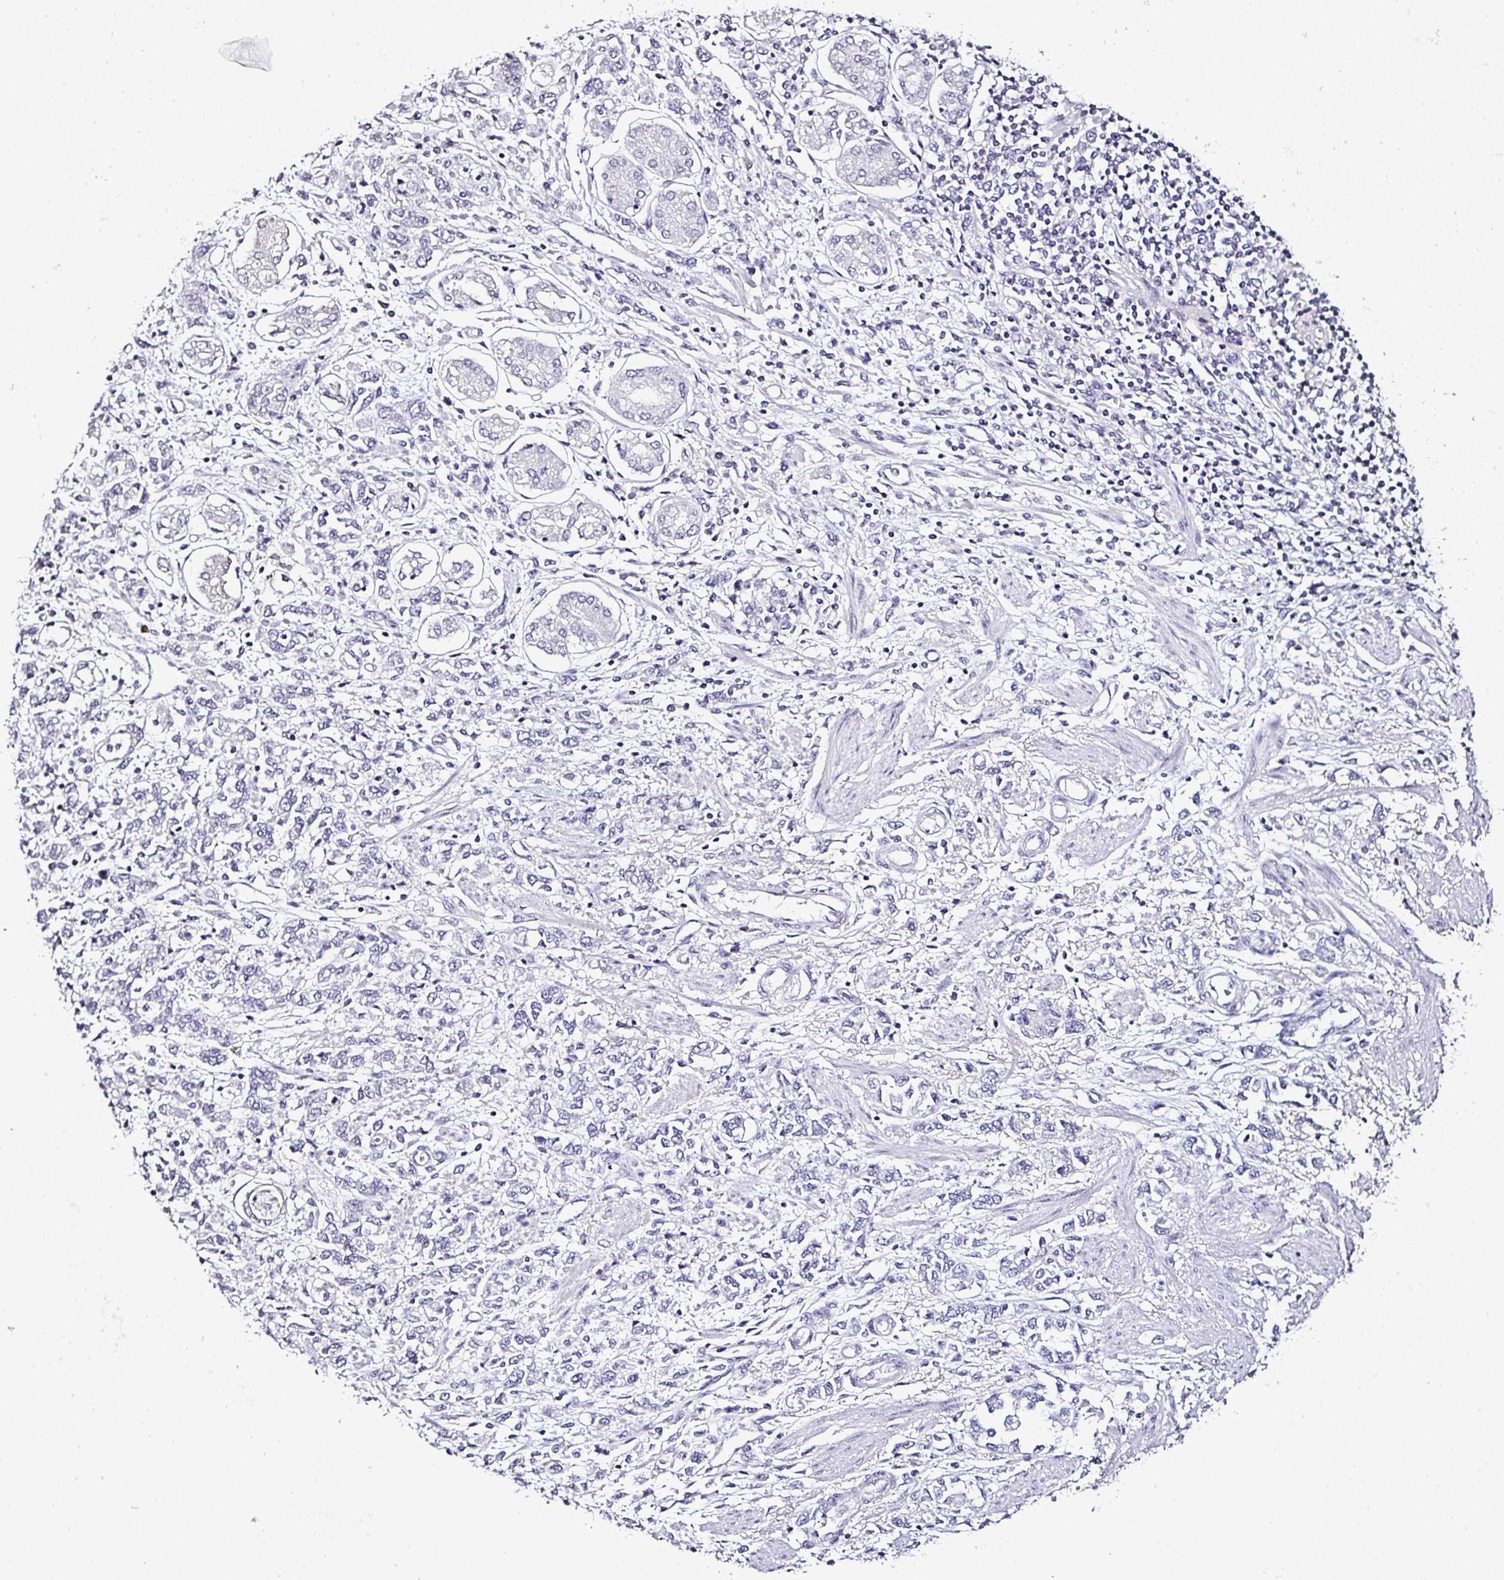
{"staining": {"intensity": "negative", "quantity": "none", "location": "none"}, "tissue": "stomach cancer", "cell_type": "Tumor cells", "image_type": "cancer", "snomed": [{"axis": "morphology", "description": "Adenocarcinoma, NOS"}, {"axis": "topography", "description": "Stomach"}], "caption": "Image shows no significant protein expression in tumor cells of stomach cancer (adenocarcinoma). The staining was performed using DAB to visualize the protein expression in brown, while the nuclei were stained in blue with hematoxylin (Magnification: 20x).", "gene": "SERPINB3", "patient": {"sex": "female", "age": 76}}